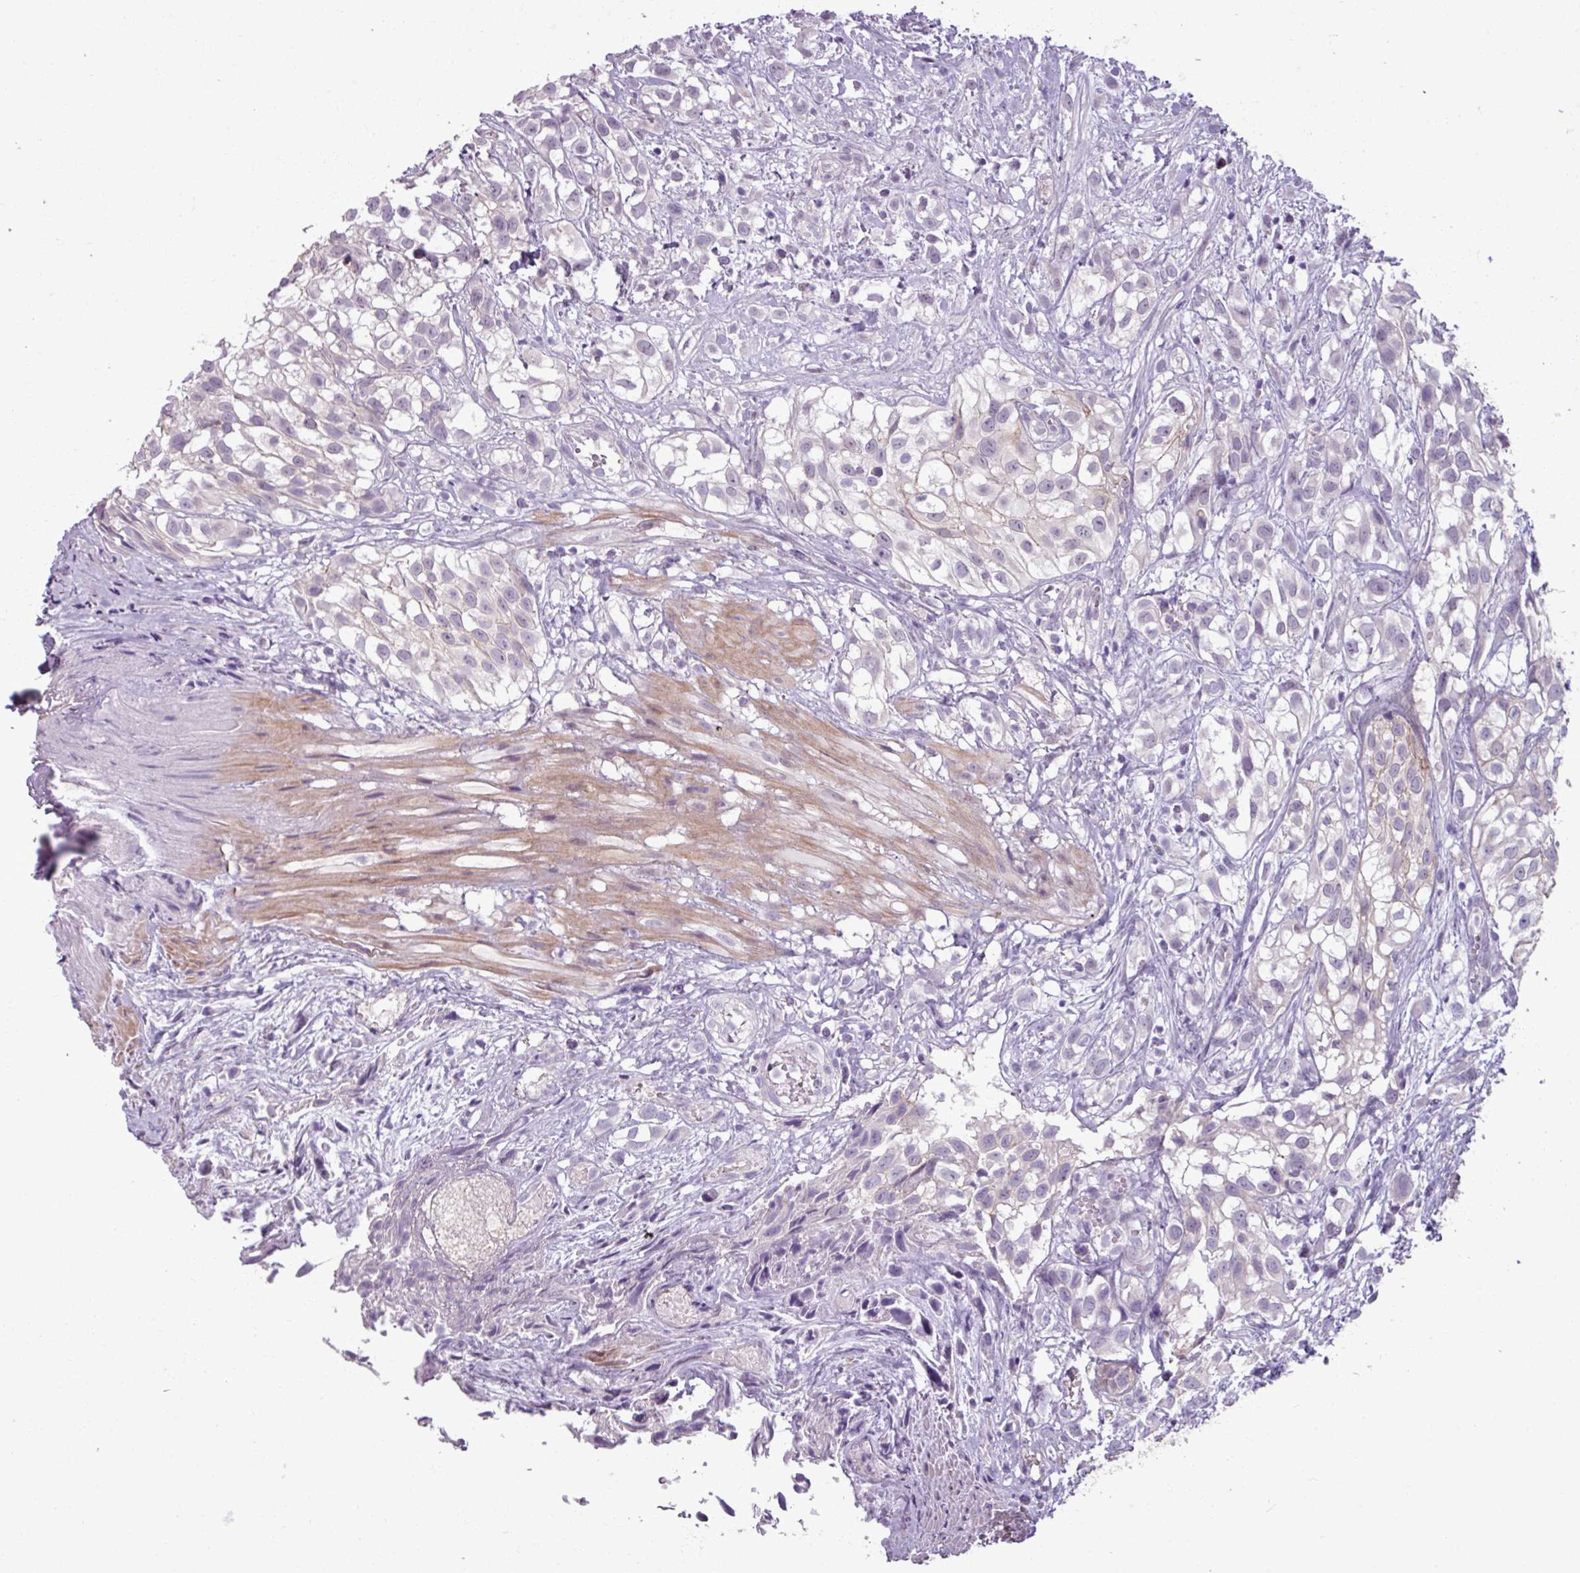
{"staining": {"intensity": "negative", "quantity": "none", "location": "none"}, "tissue": "urothelial cancer", "cell_type": "Tumor cells", "image_type": "cancer", "snomed": [{"axis": "morphology", "description": "Urothelial carcinoma, High grade"}, {"axis": "topography", "description": "Urinary bladder"}], "caption": "IHC image of neoplastic tissue: urothelial cancer stained with DAB demonstrates no significant protein staining in tumor cells.", "gene": "PNMA6A", "patient": {"sex": "male", "age": 56}}